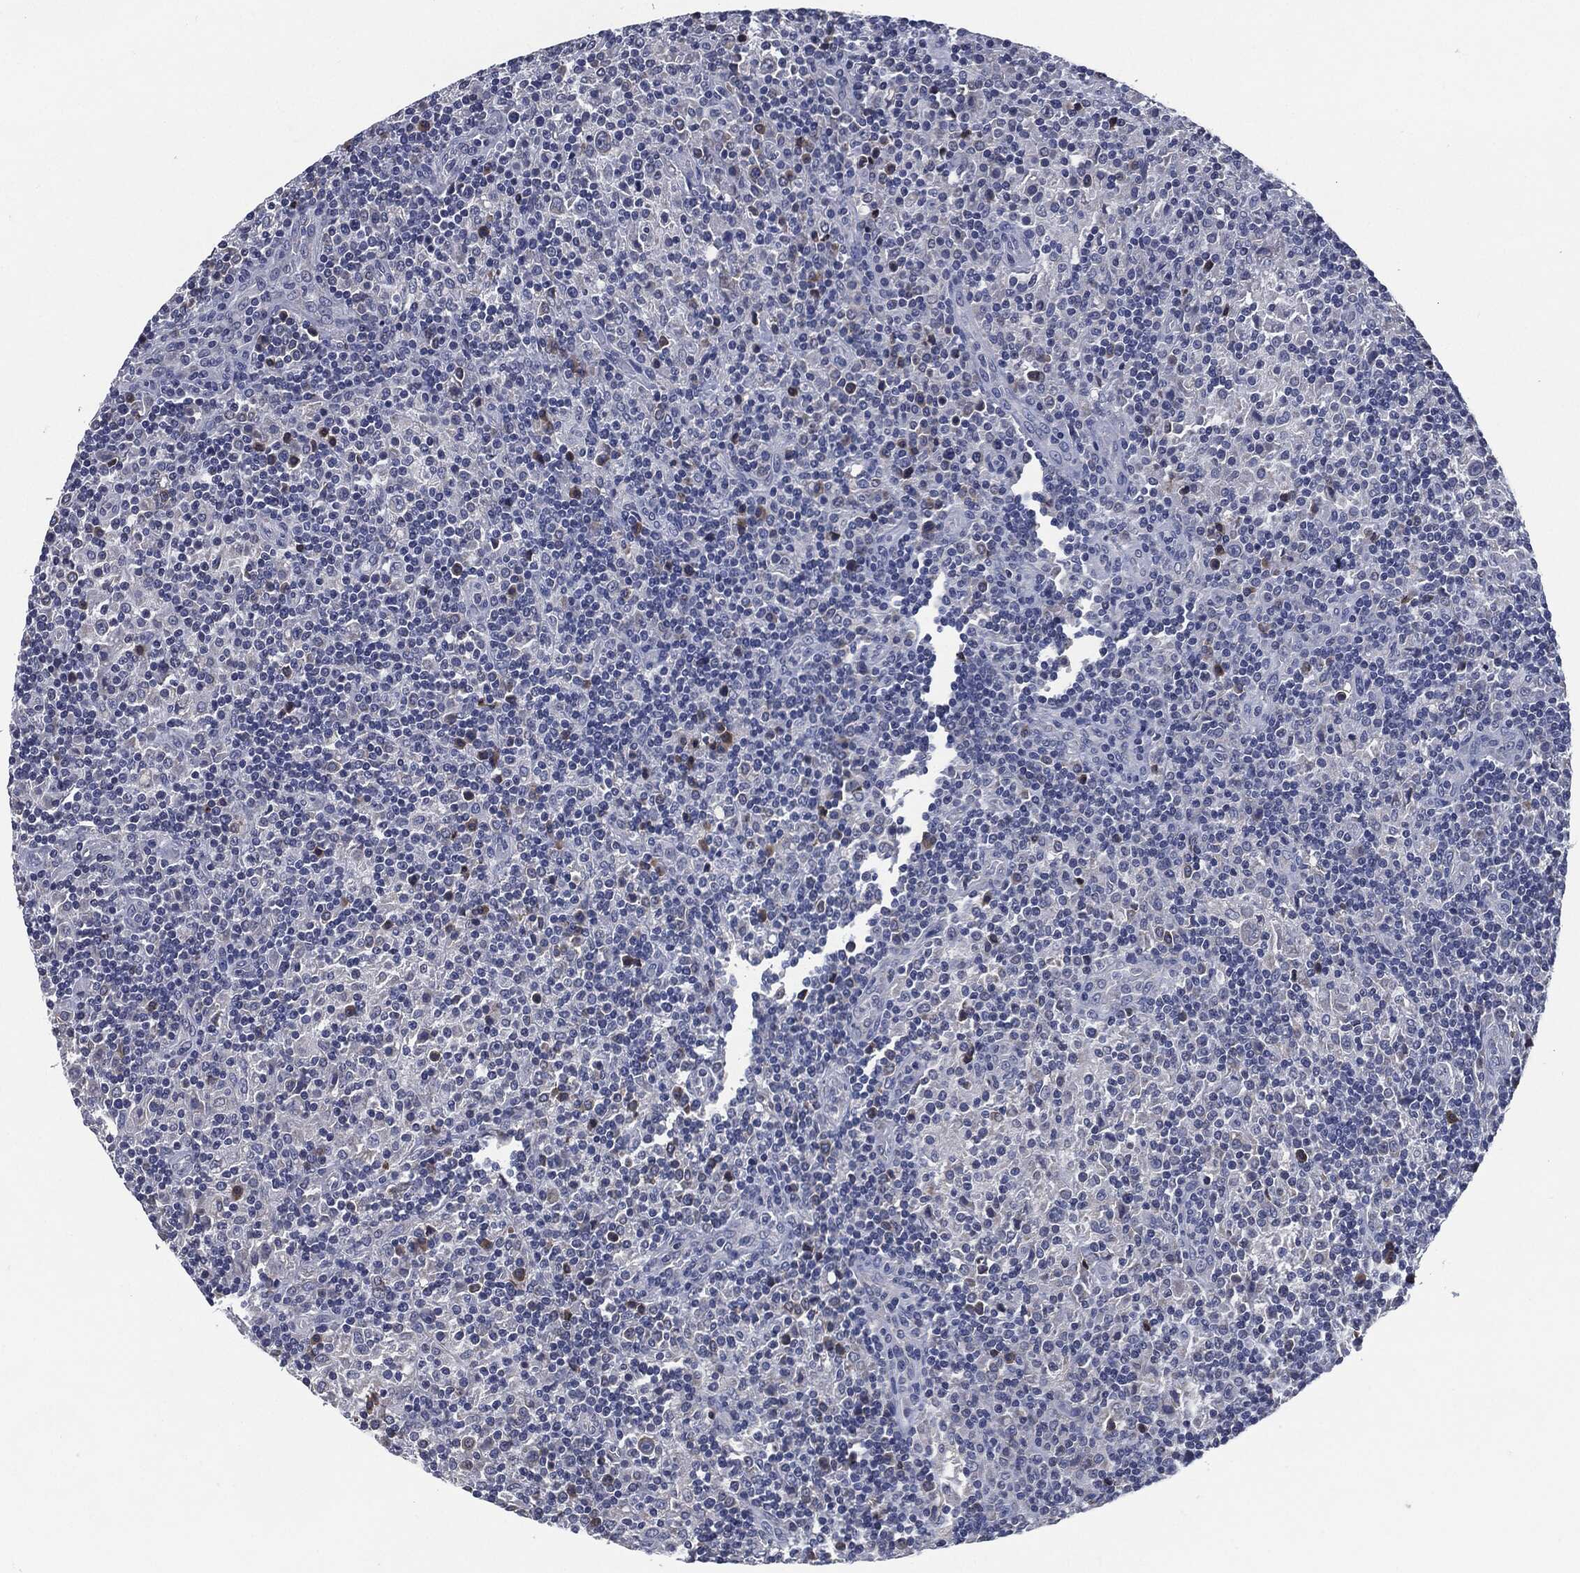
{"staining": {"intensity": "negative", "quantity": "none", "location": "none"}, "tissue": "lymphoma", "cell_type": "Tumor cells", "image_type": "cancer", "snomed": [{"axis": "morphology", "description": "Hodgkin's disease, NOS"}, {"axis": "topography", "description": "Lymph node"}], "caption": "This is an immunohistochemistry (IHC) photomicrograph of lymphoma. There is no staining in tumor cells.", "gene": "IL2RG", "patient": {"sex": "male", "age": 70}}